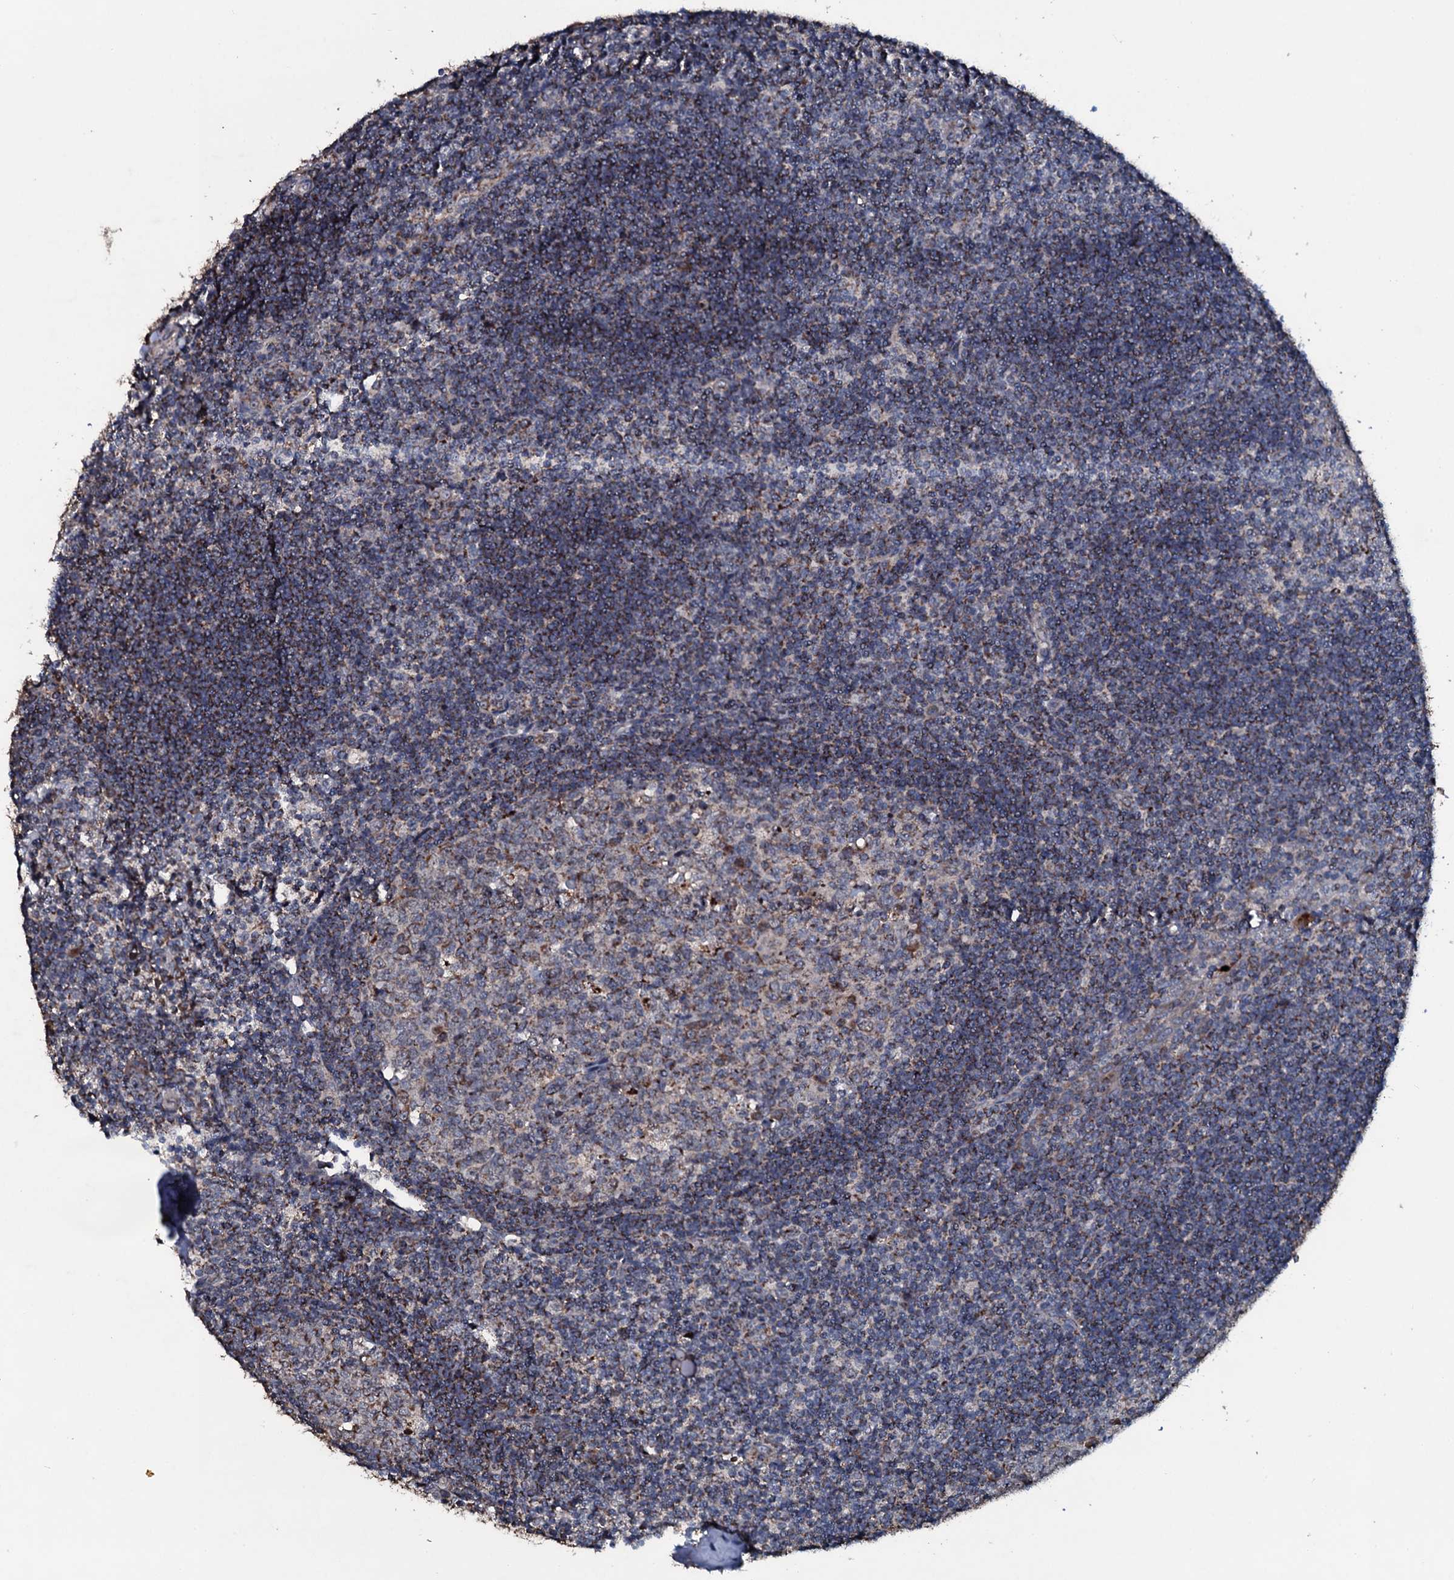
{"staining": {"intensity": "moderate", "quantity": "<25%", "location": "cytoplasmic/membranous"}, "tissue": "tonsil", "cell_type": "Germinal center cells", "image_type": "normal", "snomed": [{"axis": "morphology", "description": "Normal tissue, NOS"}, {"axis": "topography", "description": "Tonsil"}], "caption": "The photomicrograph demonstrates staining of unremarkable tonsil, revealing moderate cytoplasmic/membranous protein positivity (brown color) within germinal center cells.", "gene": "DYNC2I2", "patient": {"sex": "male", "age": 27}}